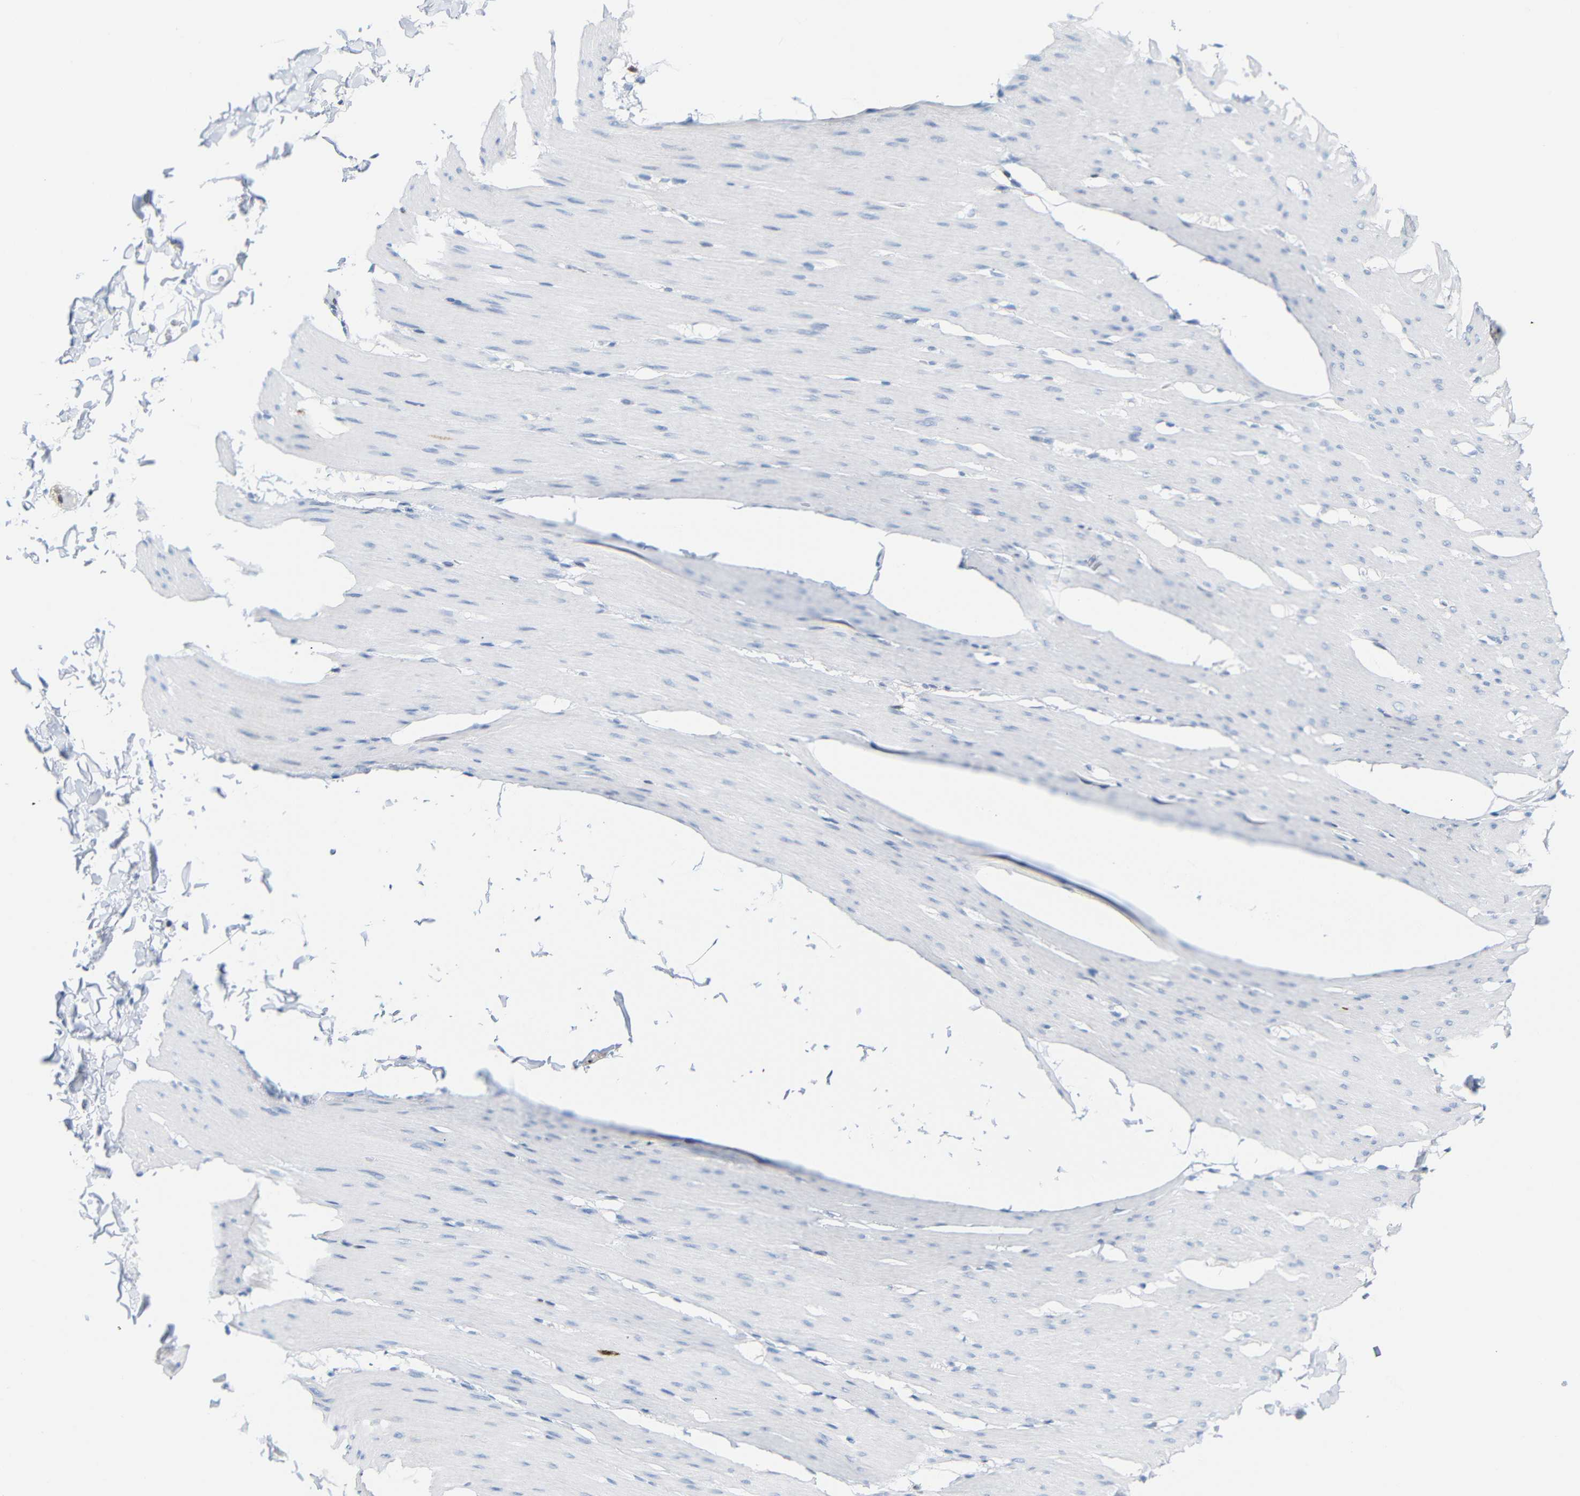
{"staining": {"intensity": "negative", "quantity": "none", "location": "none"}, "tissue": "smooth muscle", "cell_type": "Smooth muscle cells", "image_type": "normal", "snomed": [{"axis": "morphology", "description": "Normal tissue, NOS"}, {"axis": "topography", "description": "Smooth muscle"}, {"axis": "topography", "description": "Colon"}], "caption": "An immunohistochemistry (IHC) micrograph of unremarkable smooth muscle is shown. There is no staining in smooth muscle cells of smooth muscle. (DAB IHC visualized using brightfield microscopy, high magnification).", "gene": "MT1A", "patient": {"sex": "male", "age": 67}}